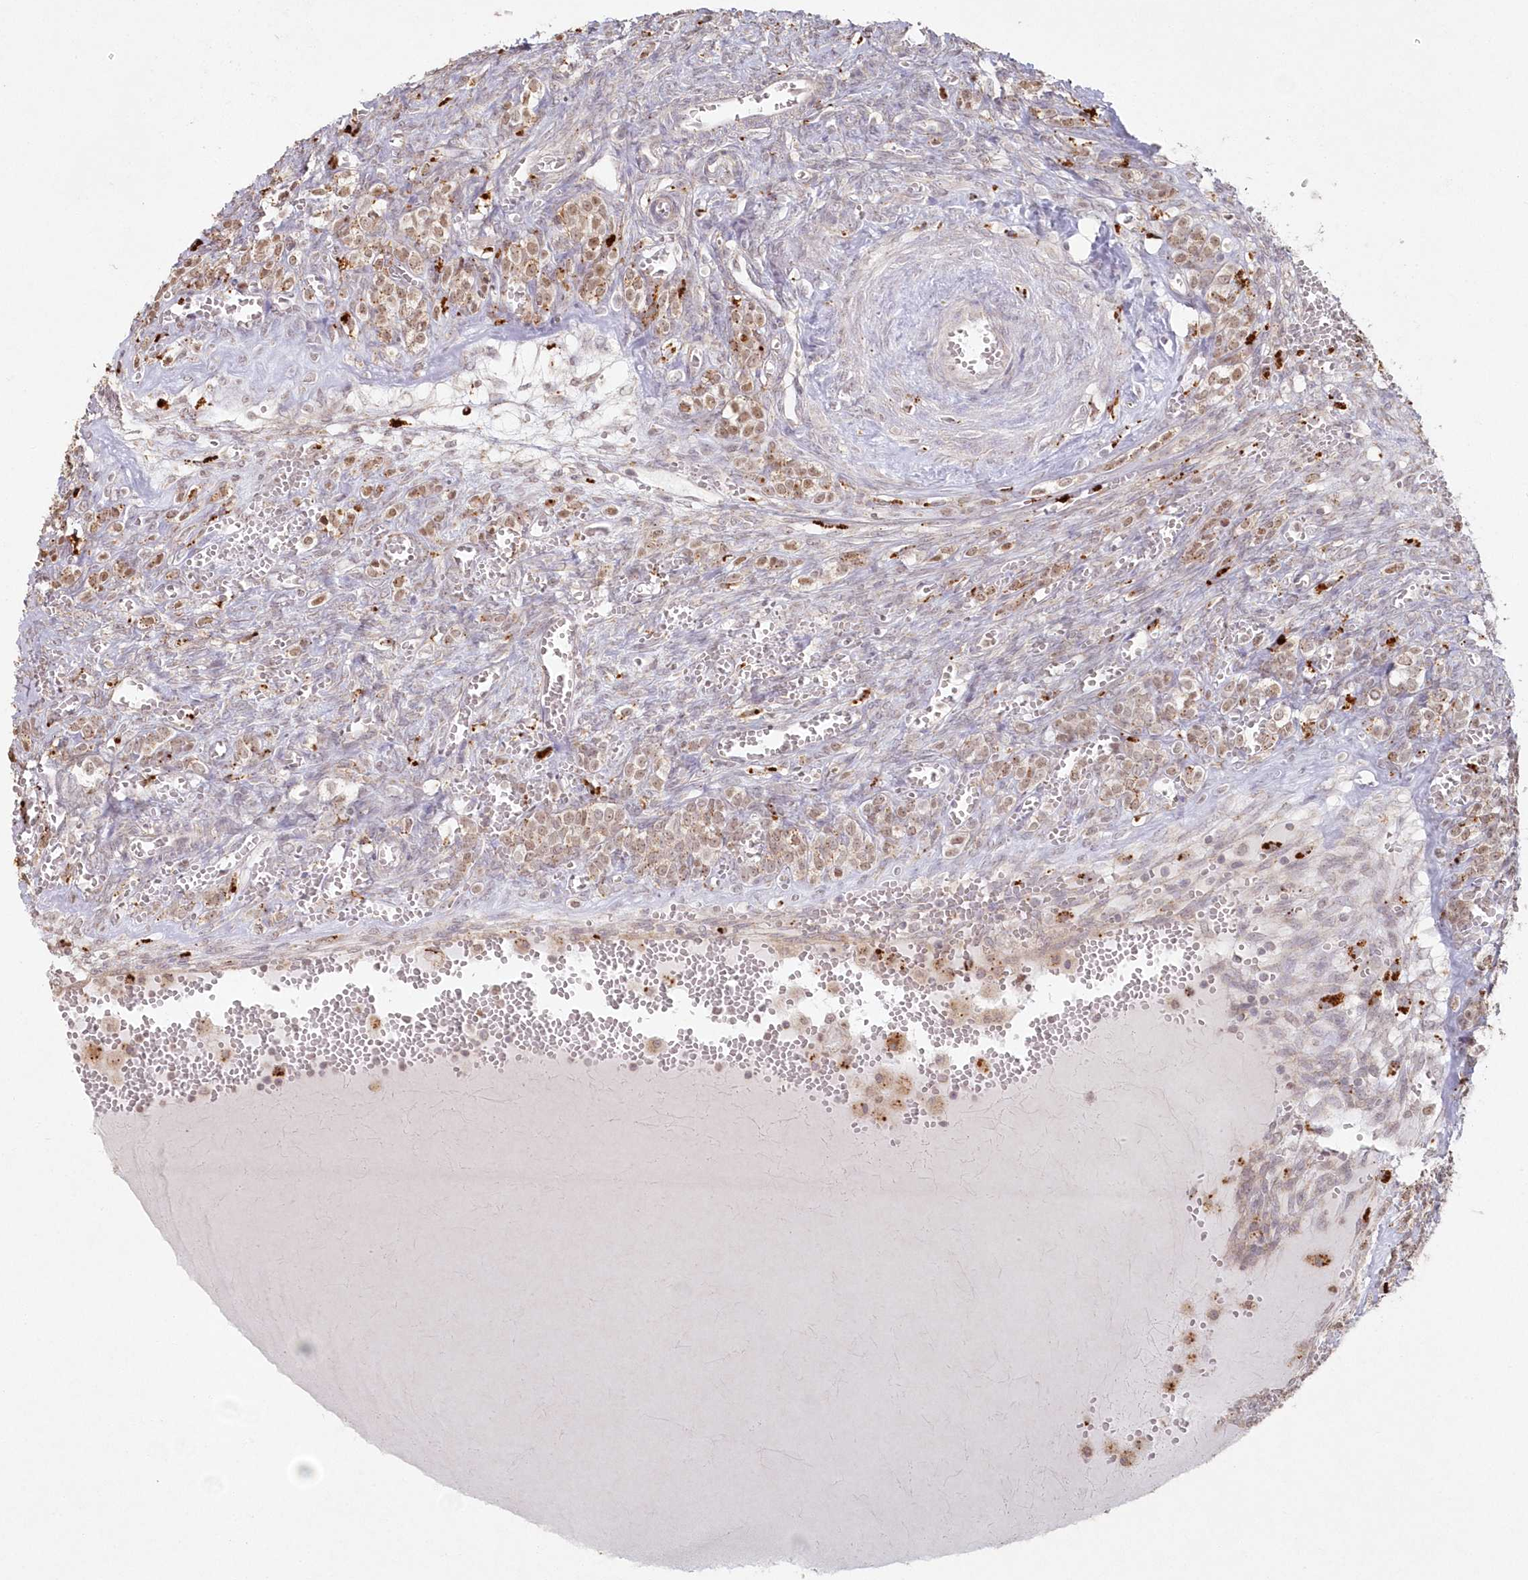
{"staining": {"intensity": "weak", "quantity": "<25%", "location": "cytoplasmic/membranous"}, "tissue": "ovary", "cell_type": "Ovarian stroma cells", "image_type": "normal", "snomed": [{"axis": "morphology", "description": "Normal tissue, NOS"}, {"axis": "topography", "description": "Ovary"}], "caption": "IHC photomicrograph of normal human ovary stained for a protein (brown), which reveals no expression in ovarian stroma cells. (DAB IHC with hematoxylin counter stain).", "gene": "ARSB", "patient": {"sex": "female", "age": 41}}